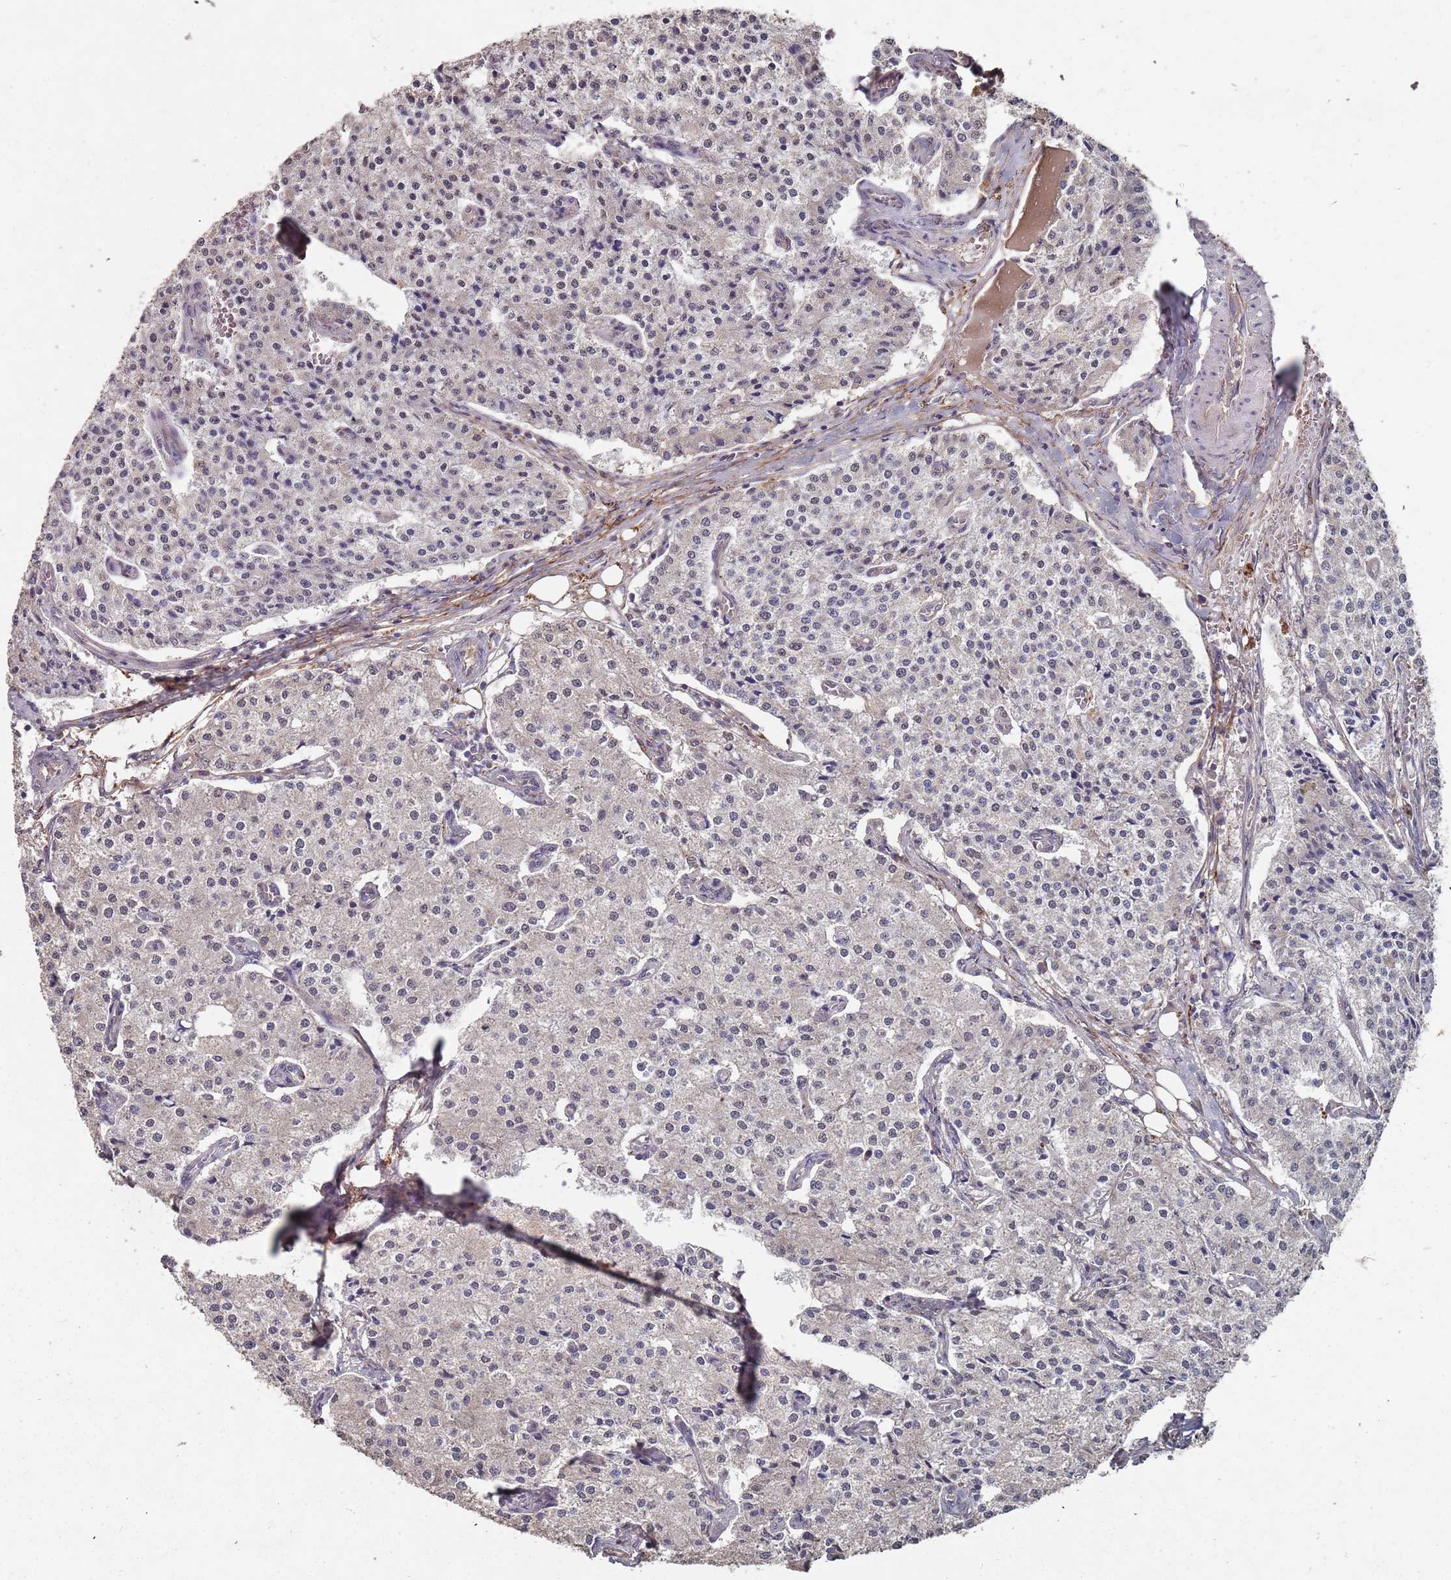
{"staining": {"intensity": "negative", "quantity": "none", "location": "none"}, "tissue": "carcinoid", "cell_type": "Tumor cells", "image_type": "cancer", "snomed": [{"axis": "morphology", "description": "Carcinoid, malignant, NOS"}, {"axis": "topography", "description": "Colon"}], "caption": "Tumor cells are negative for brown protein staining in malignant carcinoid.", "gene": "PRORP", "patient": {"sex": "female", "age": 52}}